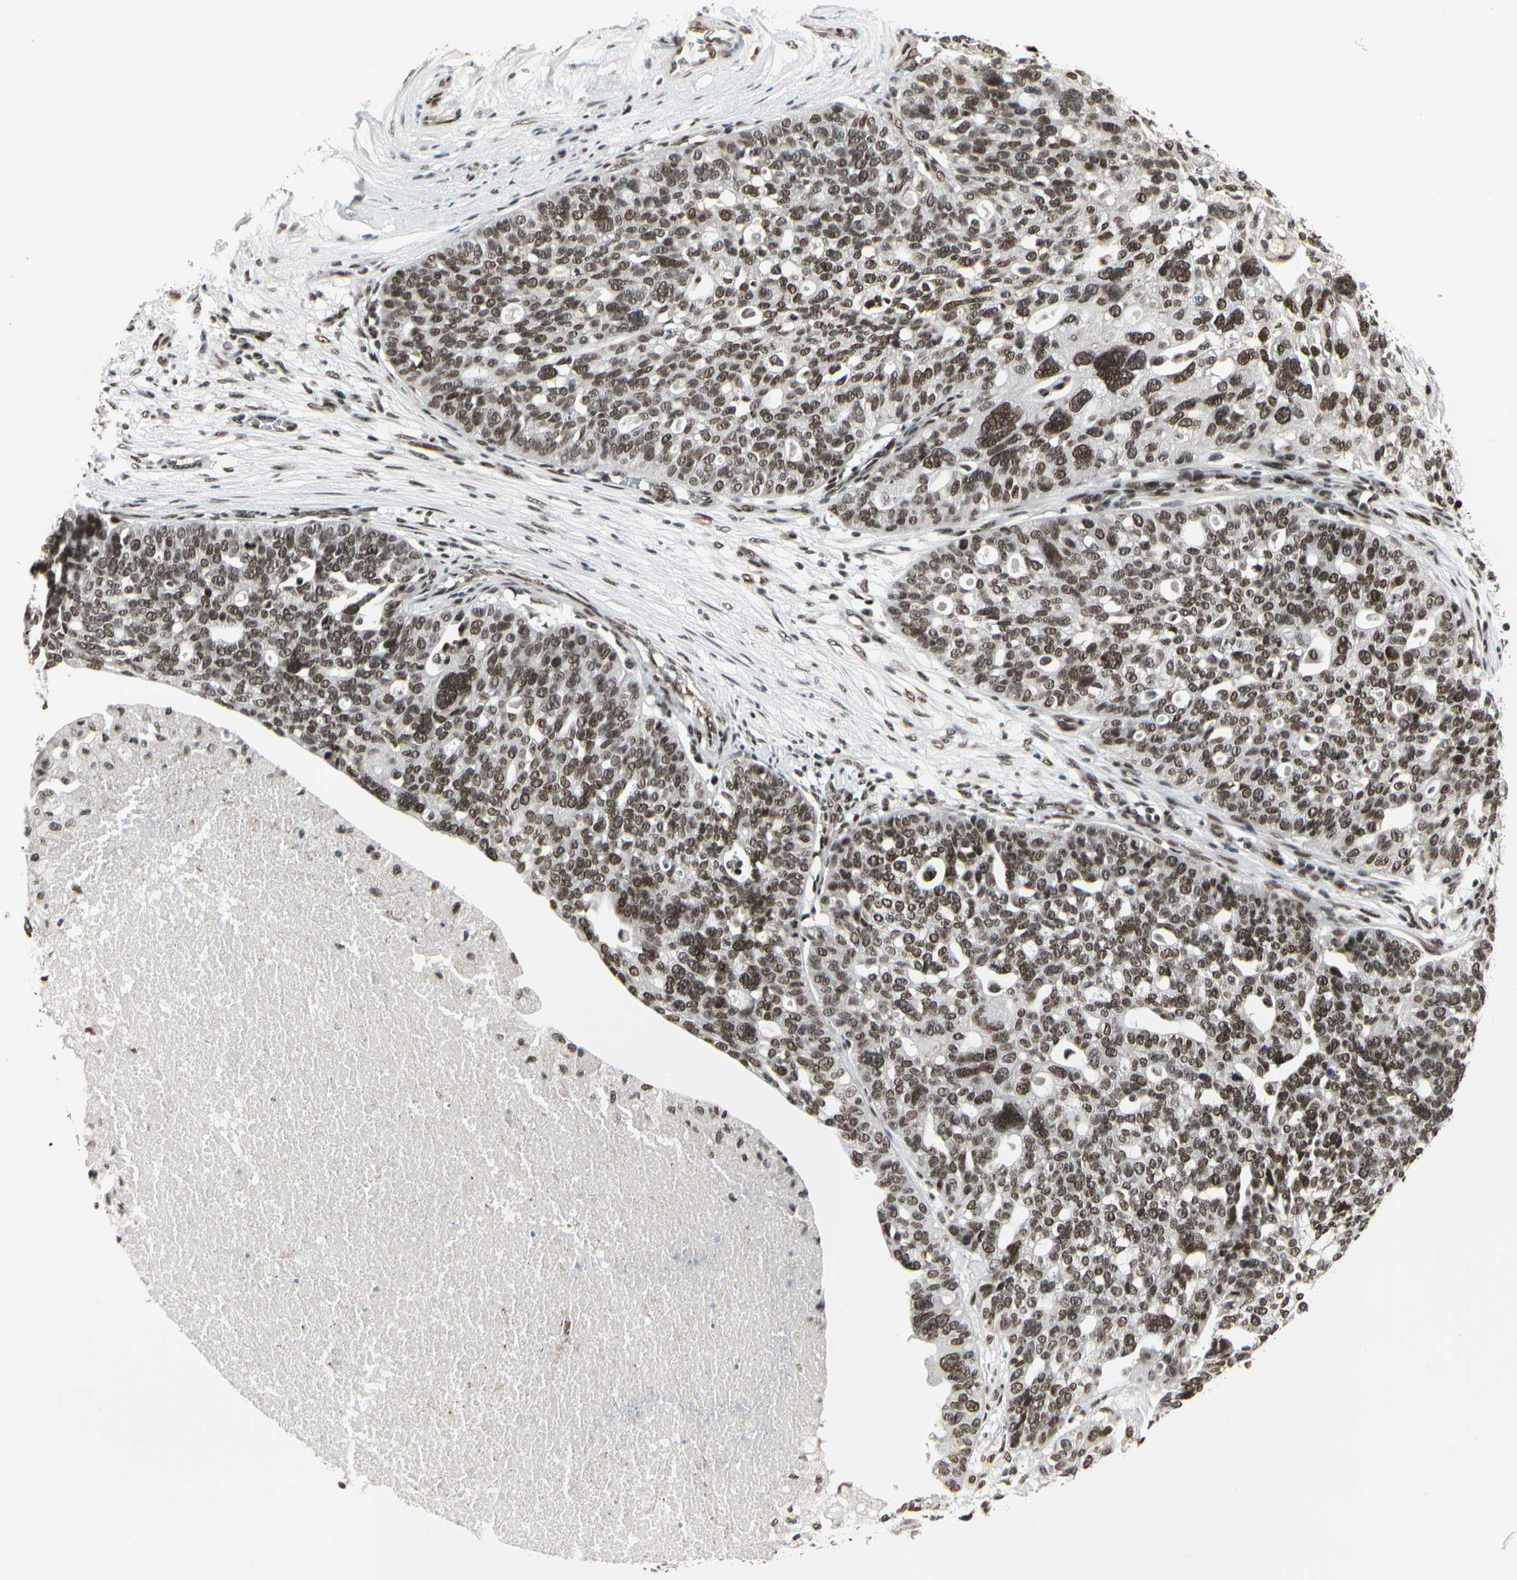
{"staining": {"intensity": "strong", "quantity": ">75%", "location": "nuclear"}, "tissue": "ovarian cancer", "cell_type": "Tumor cells", "image_type": "cancer", "snomed": [{"axis": "morphology", "description": "Cystadenocarcinoma, serous, NOS"}, {"axis": "topography", "description": "Ovary"}], "caption": "This is an image of immunohistochemistry (IHC) staining of serous cystadenocarcinoma (ovarian), which shows strong expression in the nuclear of tumor cells.", "gene": "HMG20A", "patient": {"sex": "female", "age": 59}}